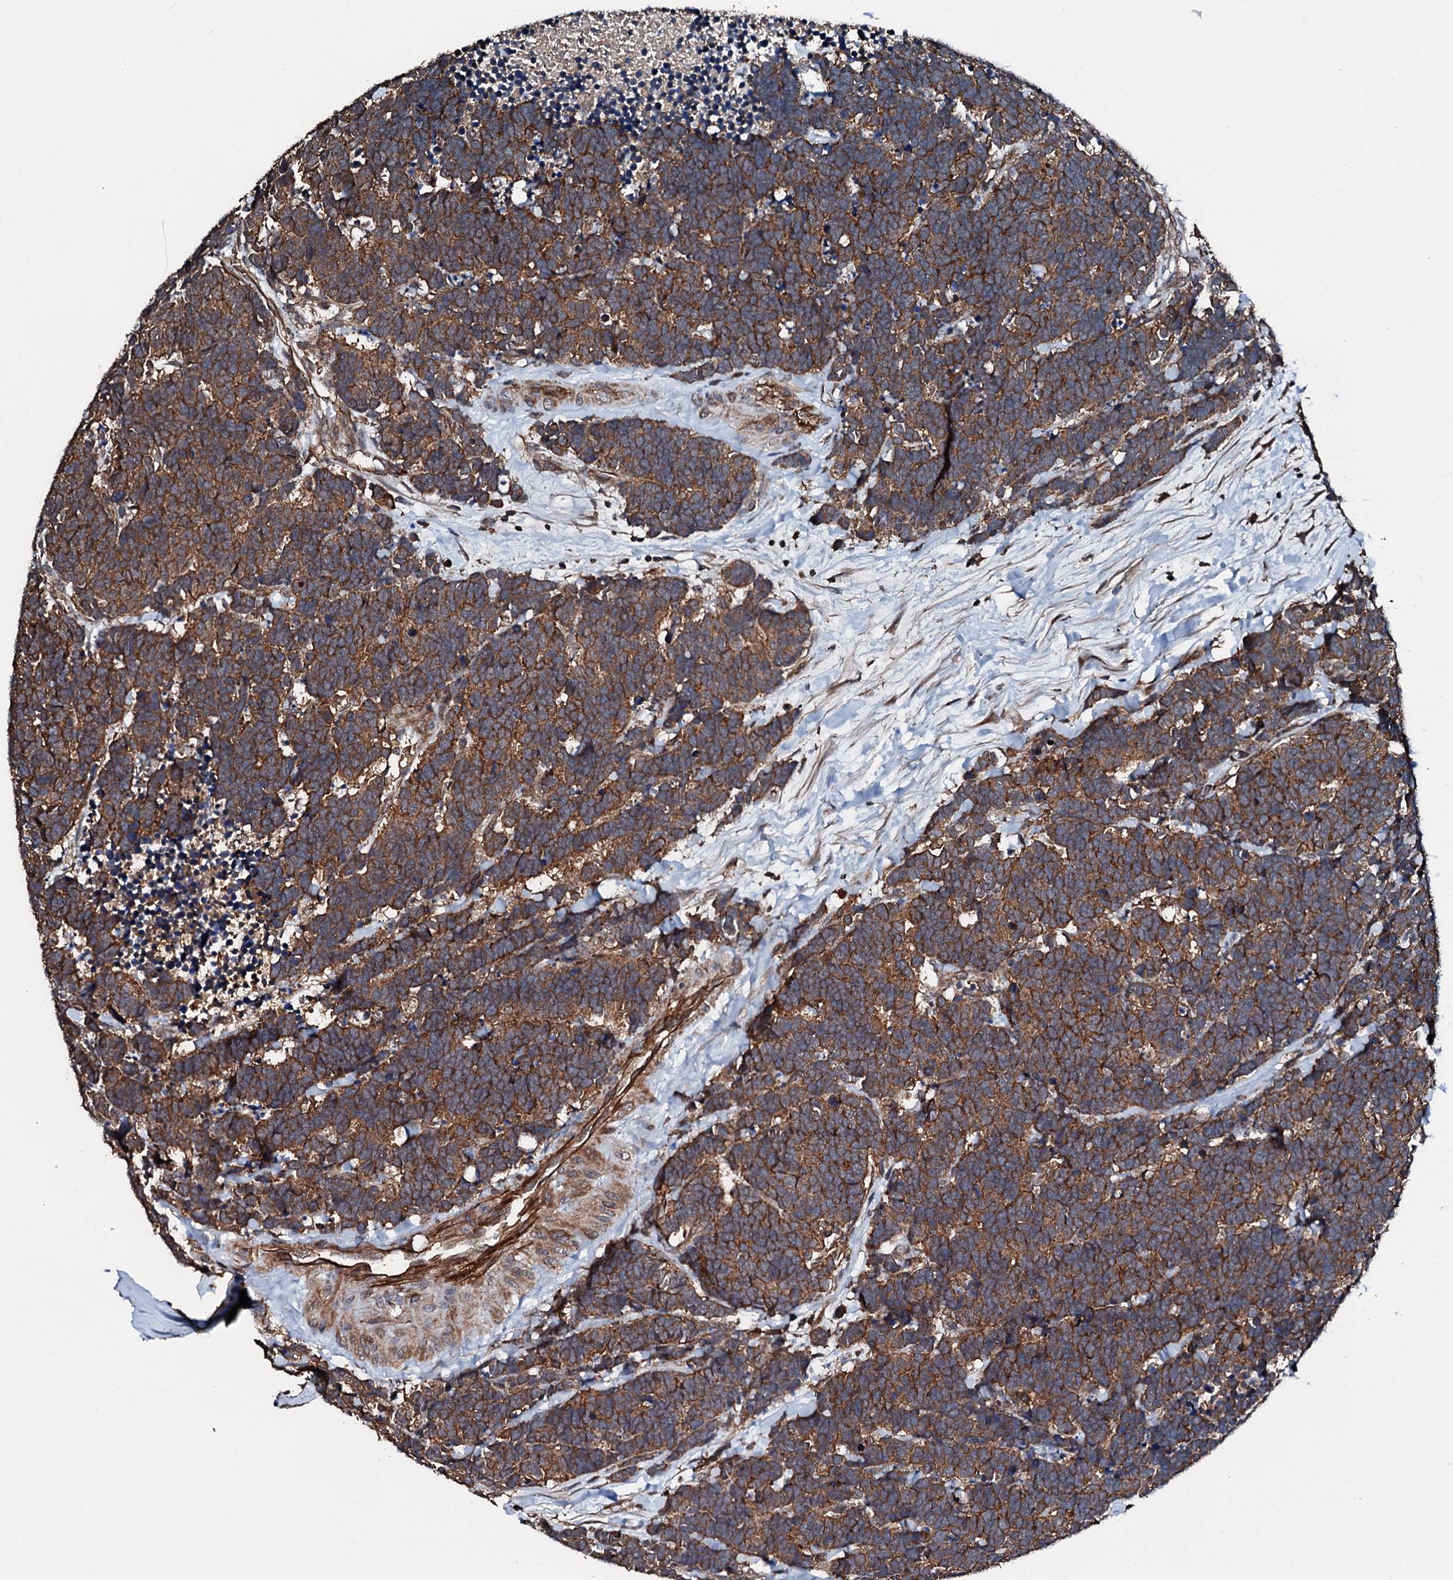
{"staining": {"intensity": "moderate", "quantity": ">75%", "location": "cytoplasmic/membranous"}, "tissue": "carcinoid", "cell_type": "Tumor cells", "image_type": "cancer", "snomed": [{"axis": "morphology", "description": "Carcinoma, NOS"}, {"axis": "morphology", "description": "Carcinoid, malignant, NOS"}, {"axis": "topography", "description": "Urinary bladder"}], "caption": "Immunohistochemistry image of neoplastic tissue: carcinoid stained using immunohistochemistry (IHC) shows medium levels of moderate protein expression localized specifically in the cytoplasmic/membranous of tumor cells, appearing as a cytoplasmic/membranous brown color.", "gene": "FGD4", "patient": {"sex": "male", "age": 57}}